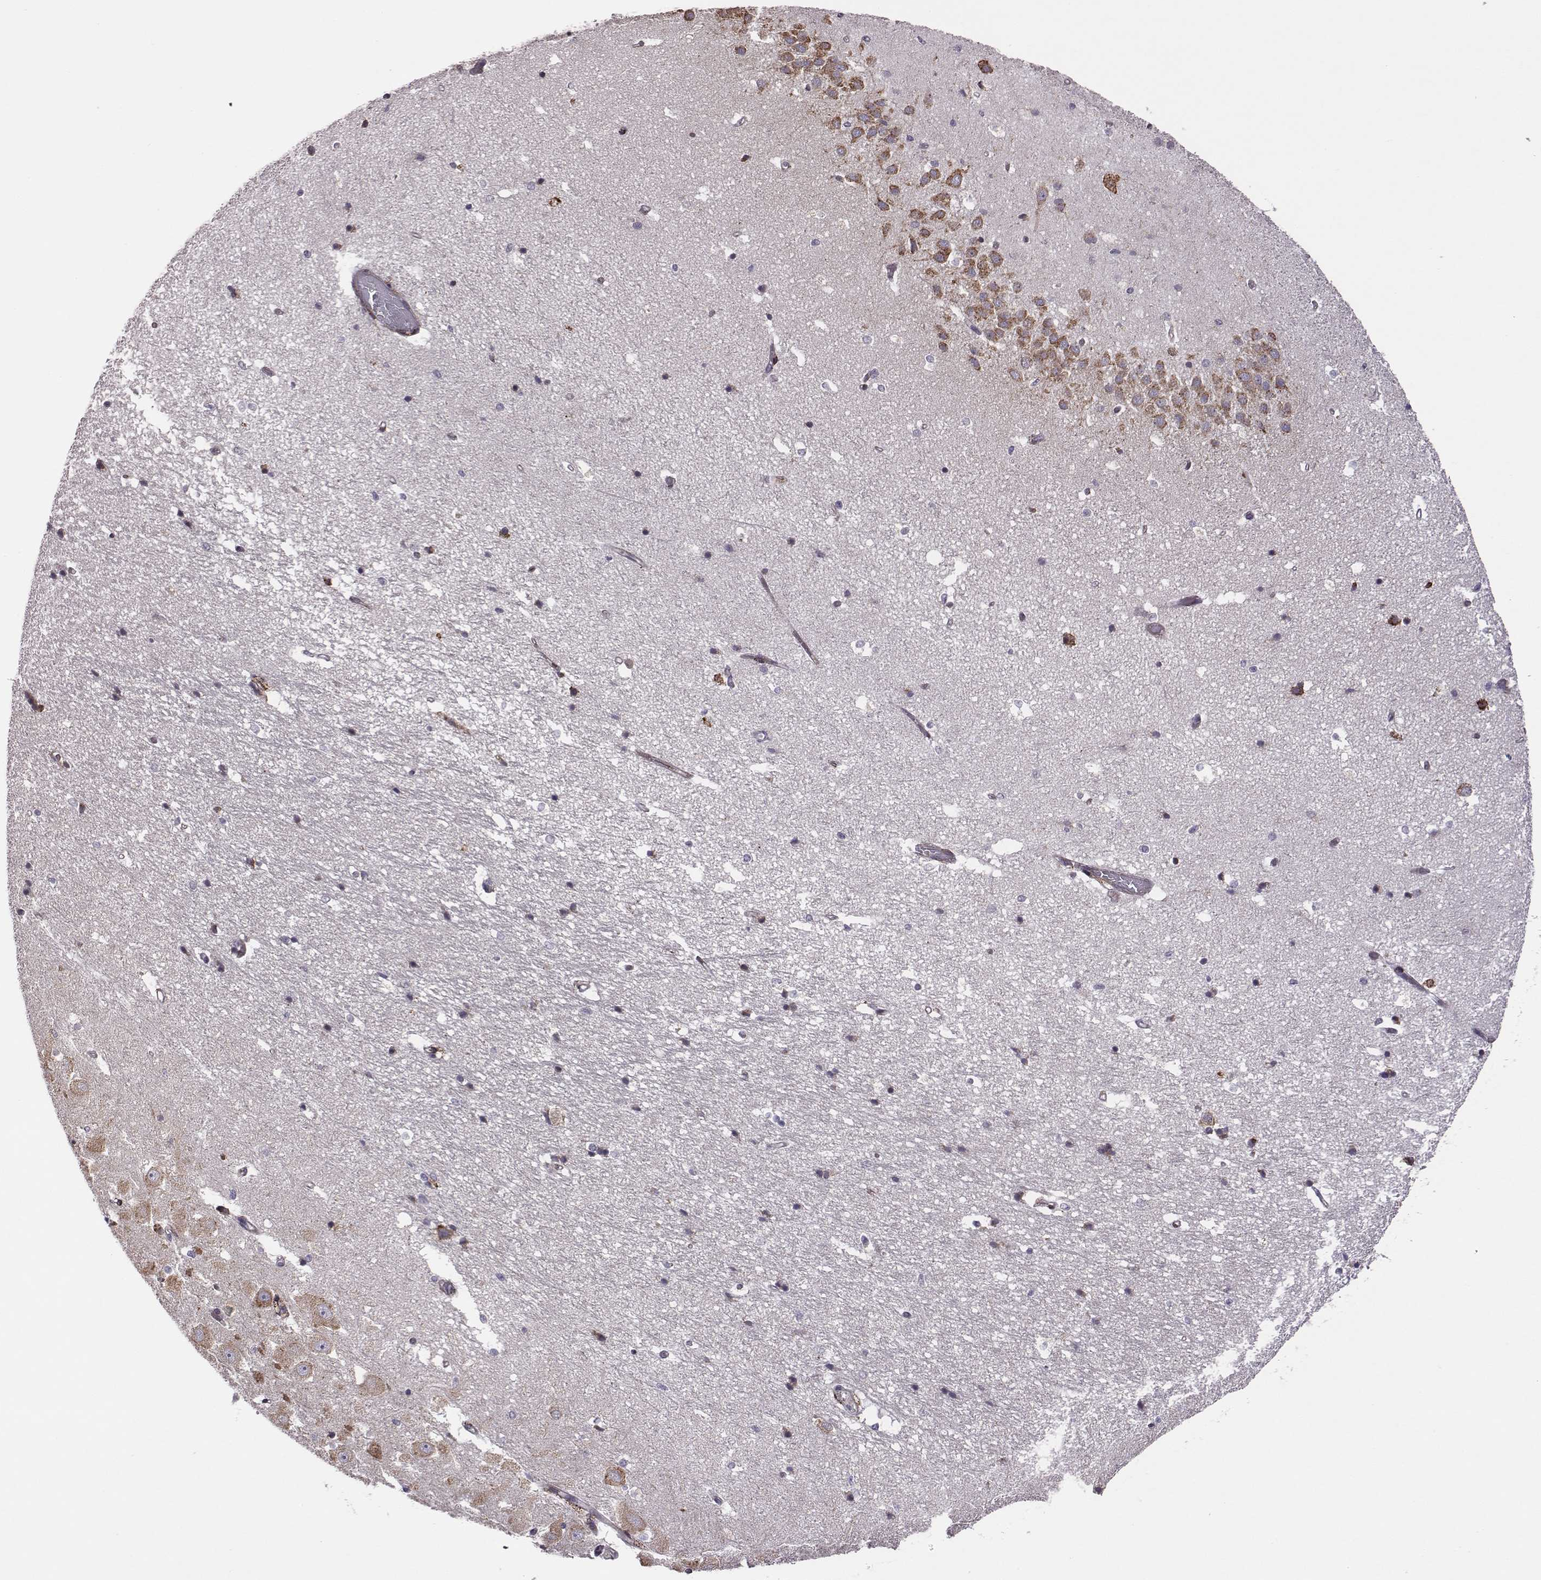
{"staining": {"intensity": "moderate", "quantity": "<25%", "location": "cytoplasmic/membranous"}, "tissue": "hippocampus", "cell_type": "Glial cells", "image_type": "normal", "snomed": [{"axis": "morphology", "description": "Normal tissue, NOS"}, {"axis": "topography", "description": "Hippocampus"}], "caption": "Brown immunohistochemical staining in normal hippocampus demonstrates moderate cytoplasmic/membranous positivity in about <25% of glial cells.", "gene": "SELENOI", "patient": {"sex": "male", "age": 44}}